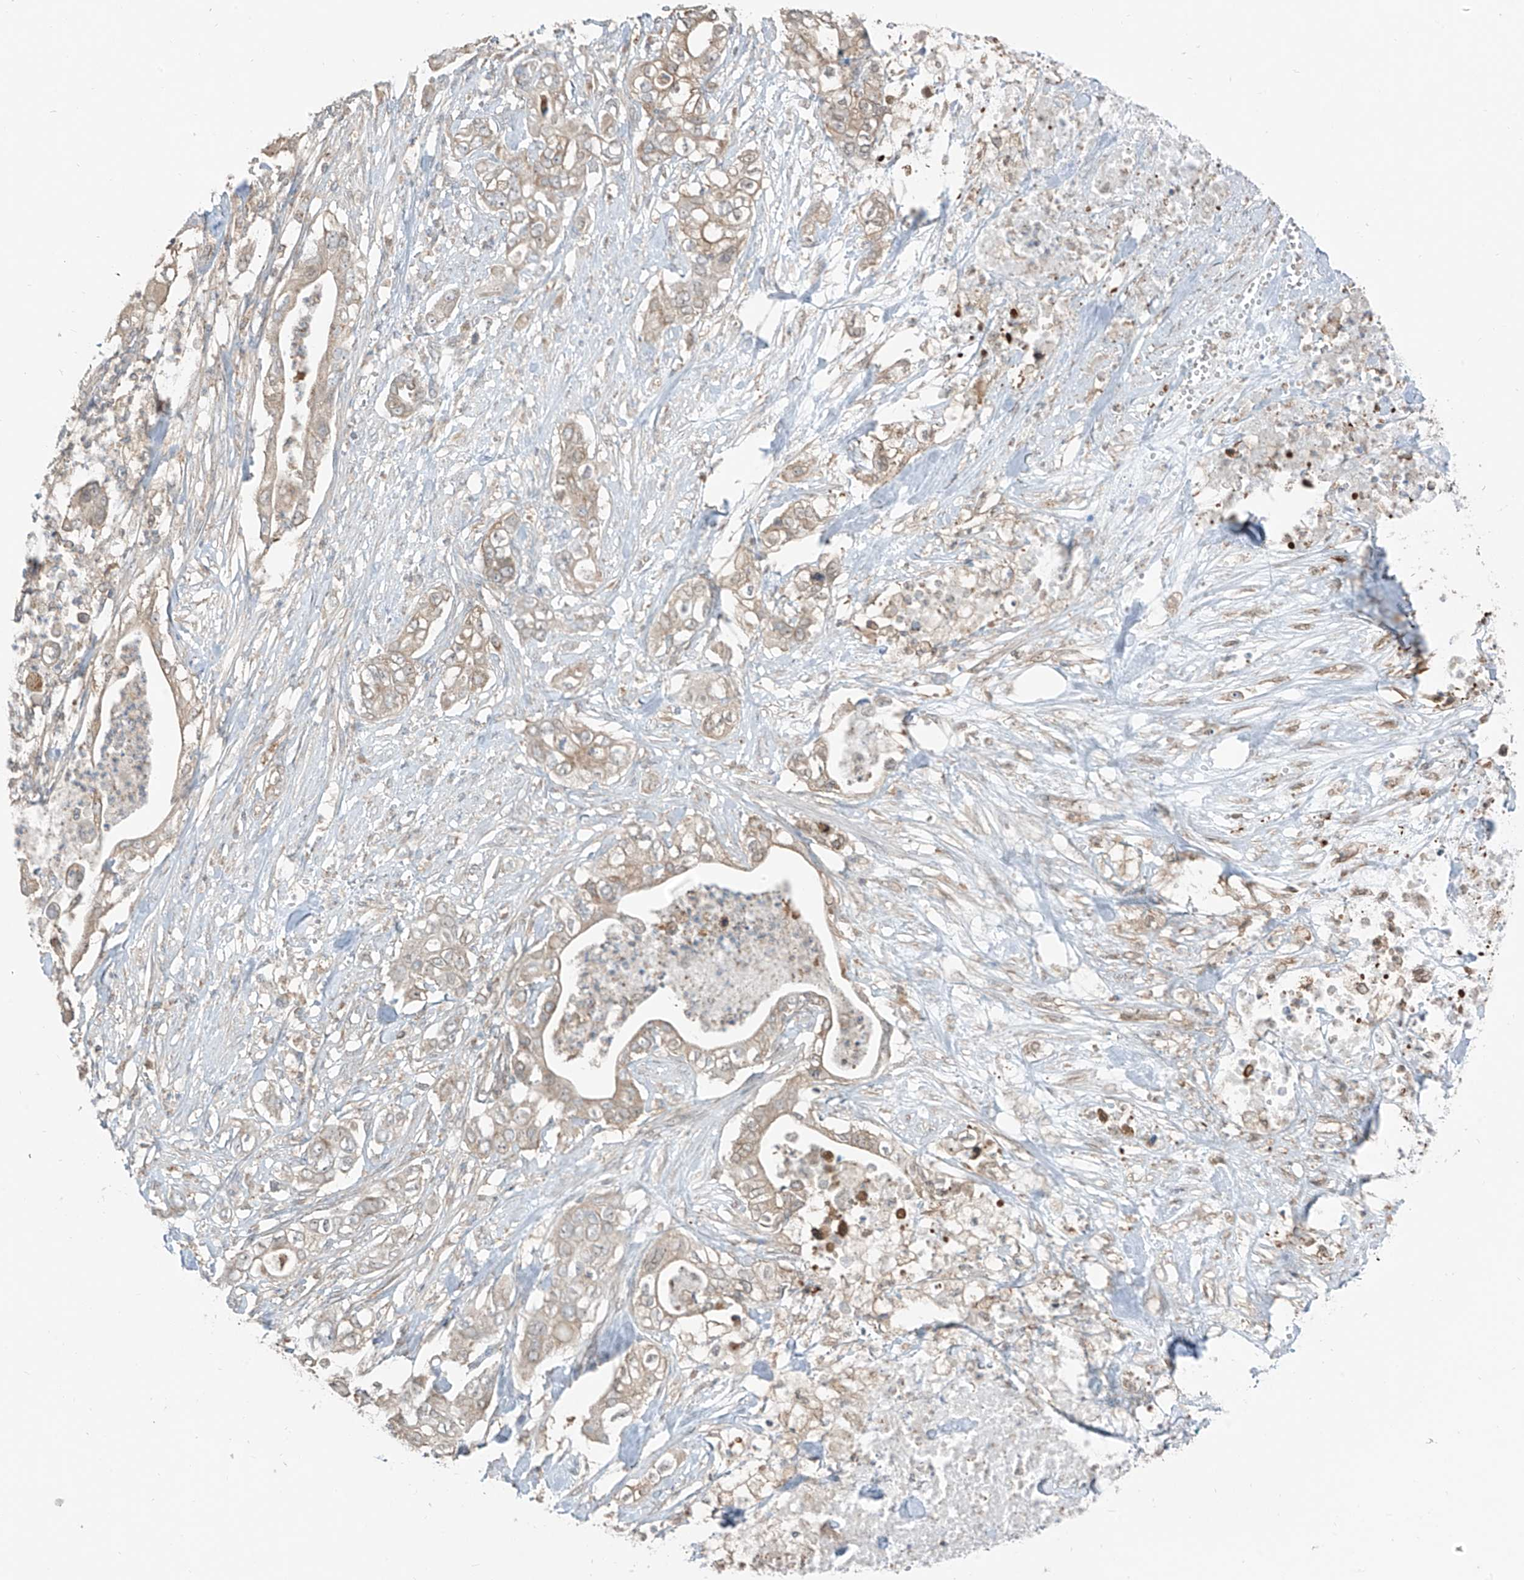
{"staining": {"intensity": "weak", "quantity": ">75%", "location": "cytoplasmic/membranous"}, "tissue": "pancreatic cancer", "cell_type": "Tumor cells", "image_type": "cancer", "snomed": [{"axis": "morphology", "description": "Adenocarcinoma, NOS"}, {"axis": "topography", "description": "Pancreas"}], "caption": "Approximately >75% of tumor cells in human adenocarcinoma (pancreatic) display weak cytoplasmic/membranous protein expression as visualized by brown immunohistochemical staining.", "gene": "ETHE1", "patient": {"sex": "female", "age": 78}}